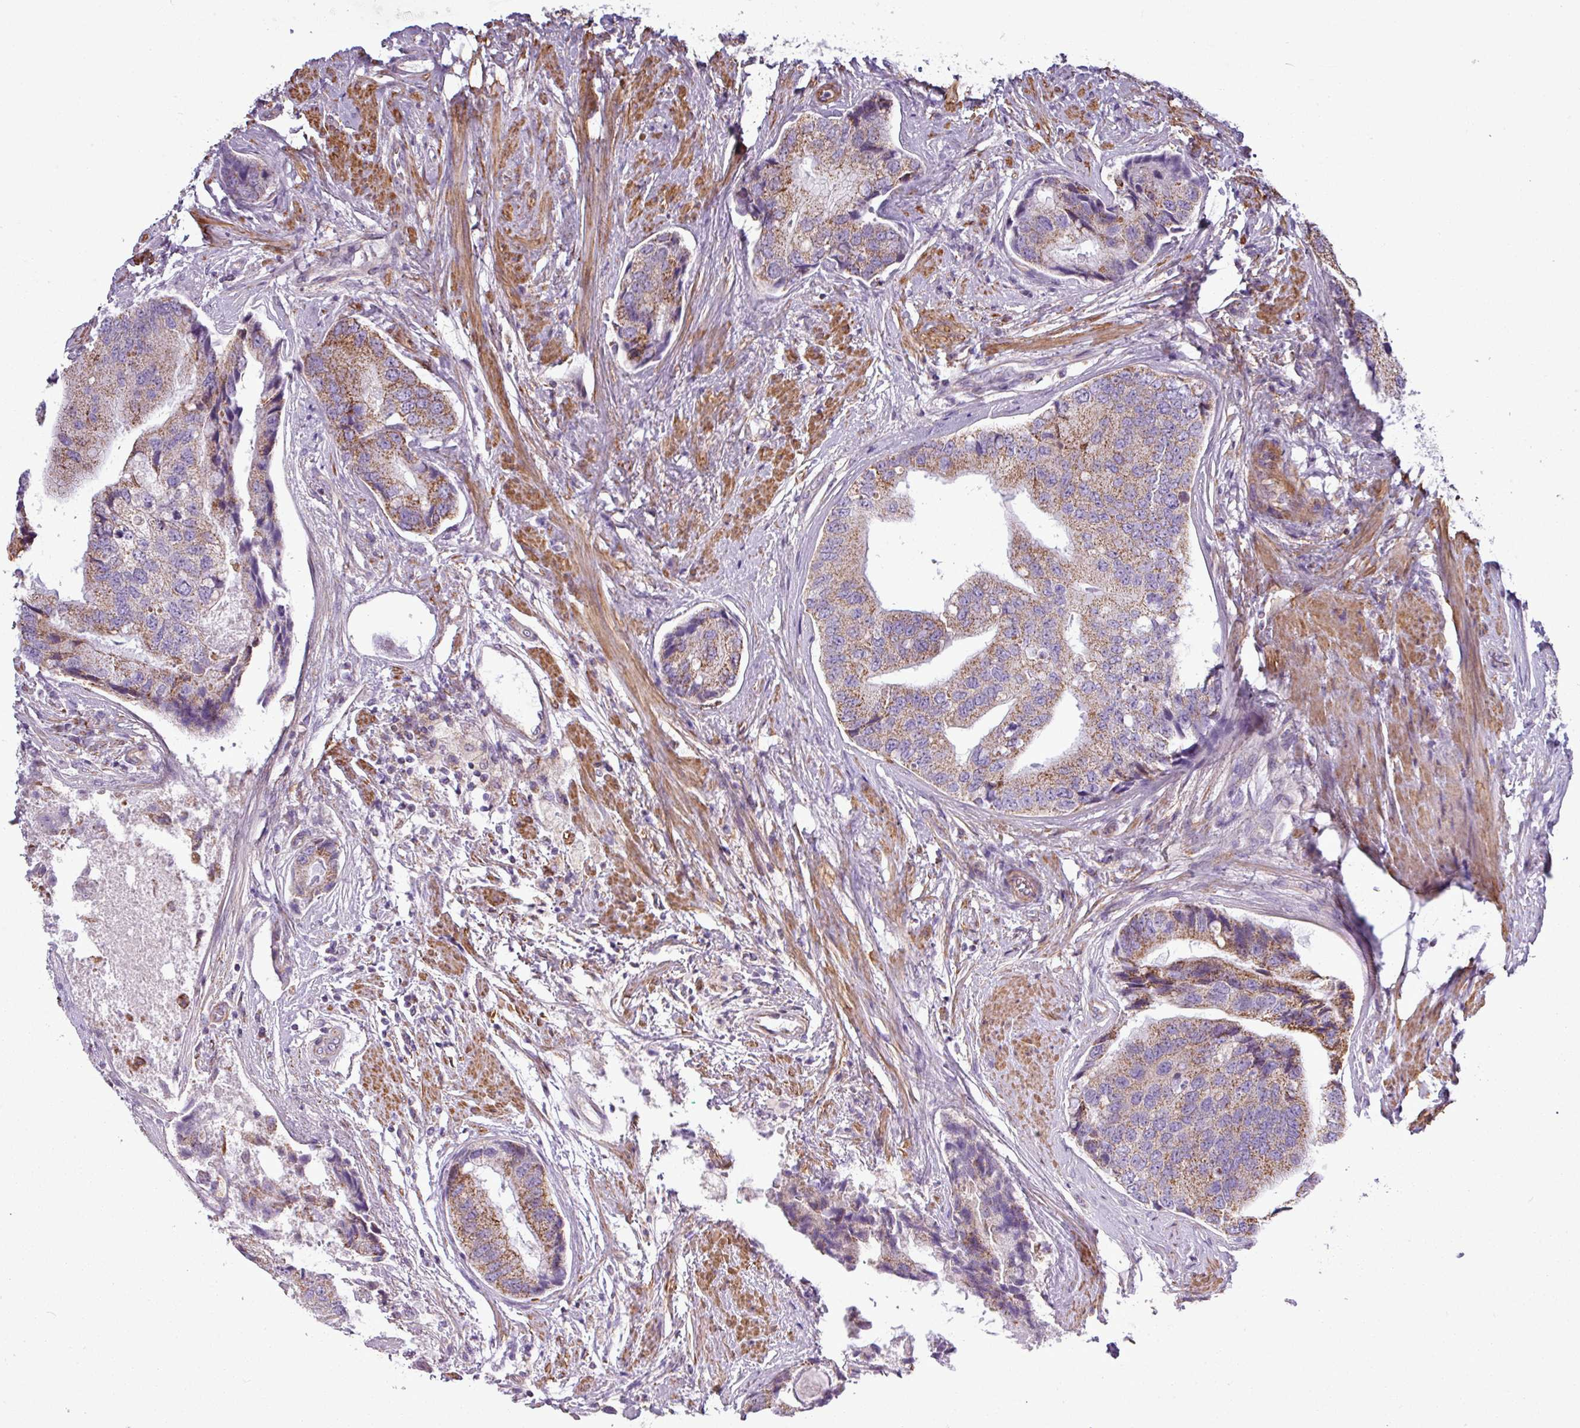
{"staining": {"intensity": "moderate", "quantity": "25%-75%", "location": "cytoplasmic/membranous"}, "tissue": "prostate cancer", "cell_type": "Tumor cells", "image_type": "cancer", "snomed": [{"axis": "morphology", "description": "Adenocarcinoma, High grade"}, {"axis": "topography", "description": "Prostate"}], "caption": "Protein expression by IHC demonstrates moderate cytoplasmic/membranous positivity in about 25%-75% of tumor cells in prostate cancer. (Stains: DAB in brown, nuclei in blue, Microscopy: brightfield microscopy at high magnification).", "gene": "BTN2A2", "patient": {"sex": "male", "age": 70}}